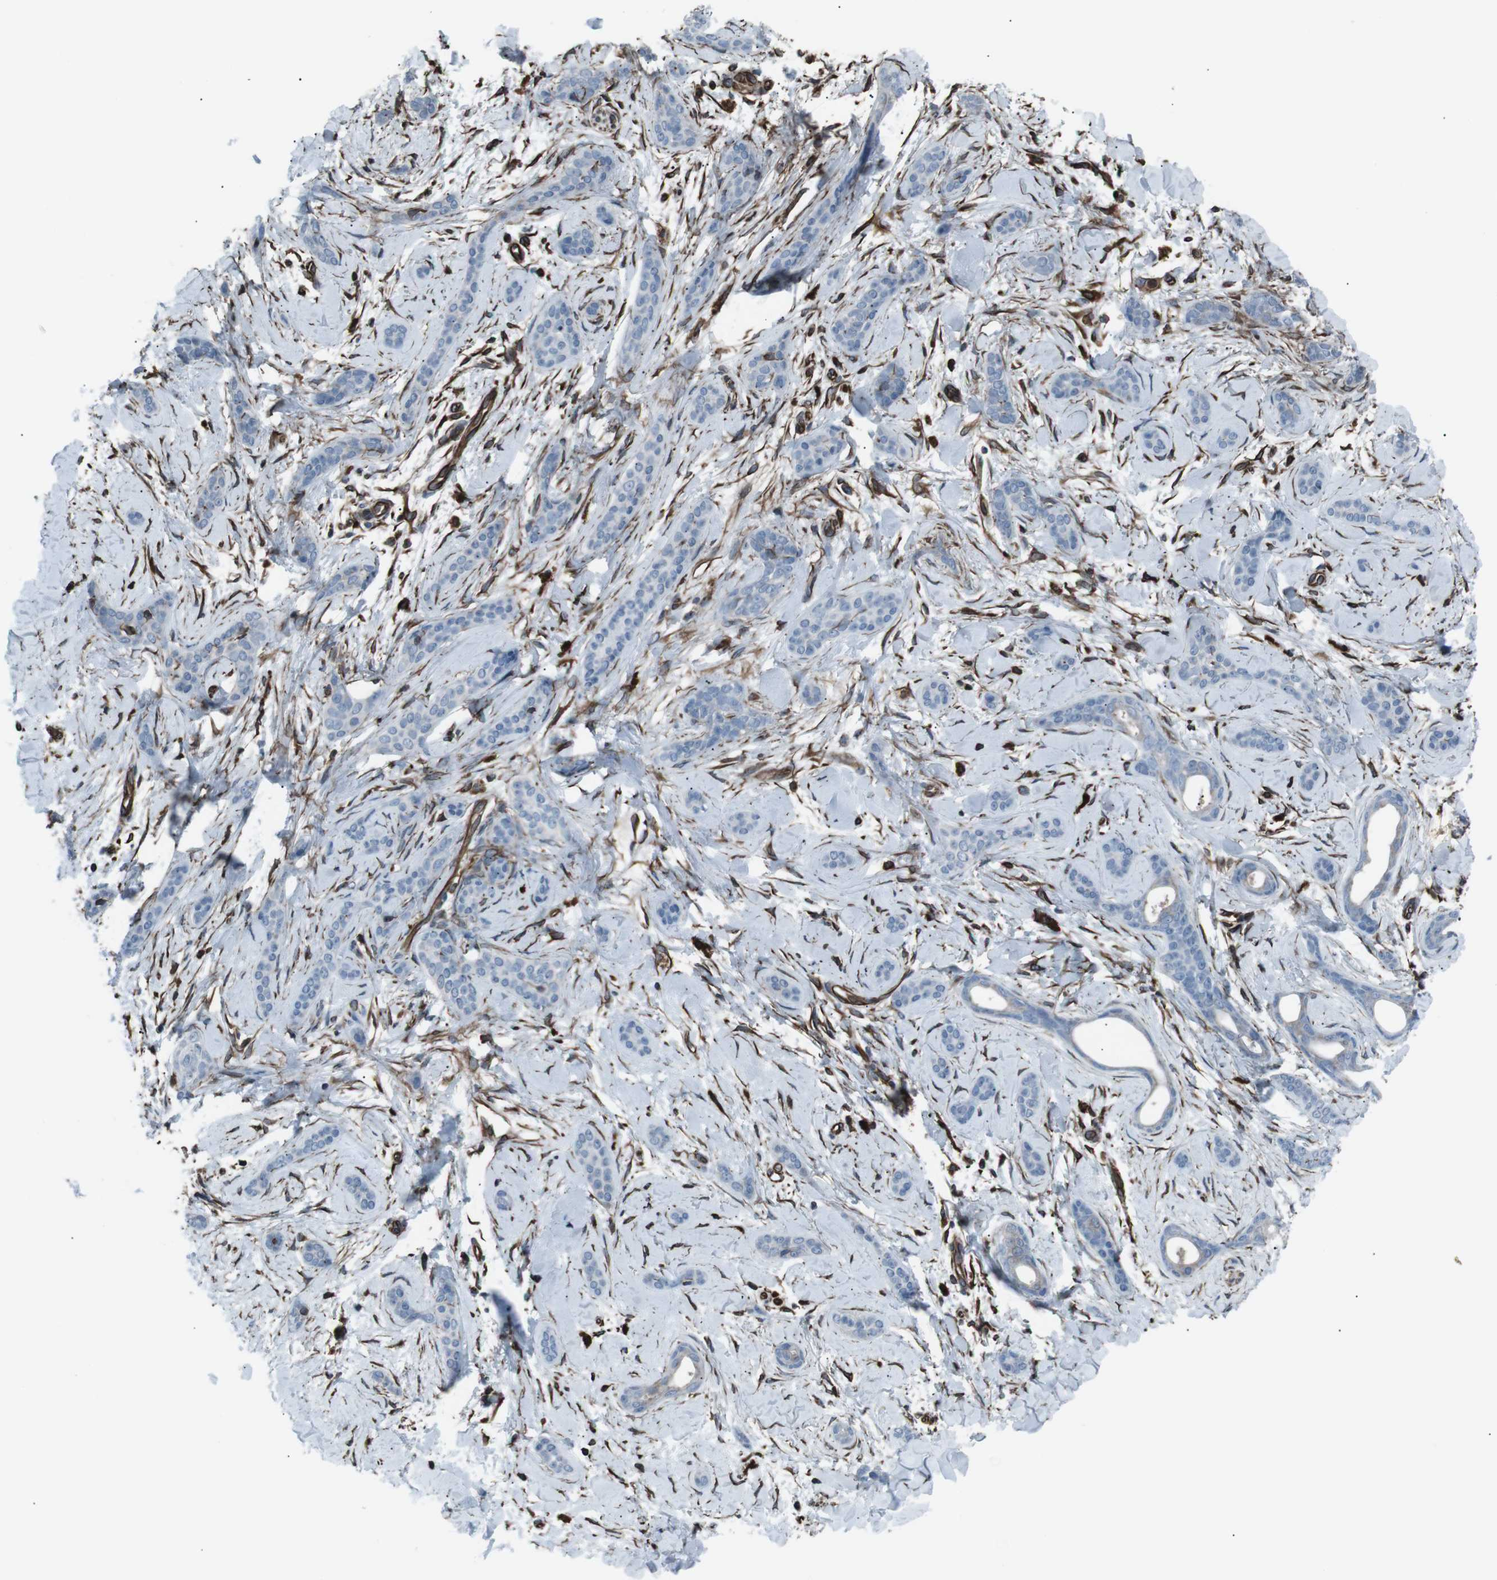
{"staining": {"intensity": "negative", "quantity": "none", "location": "none"}, "tissue": "skin cancer", "cell_type": "Tumor cells", "image_type": "cancer", "snomed": [{"axis": "morphology", "description": "Basal cell carcinoma"}, {"axis": "morphology", "description": "Adnexal tumor, benign"}, {"axis": "topography", "description": "Skin"}], "caption": "Histopathology image shows no significant protein expression in tumor cells of skin cancer (benign adnexal tumor).", "gene": "TMEM141", "patient": {"sex": "female", "age": 42}}